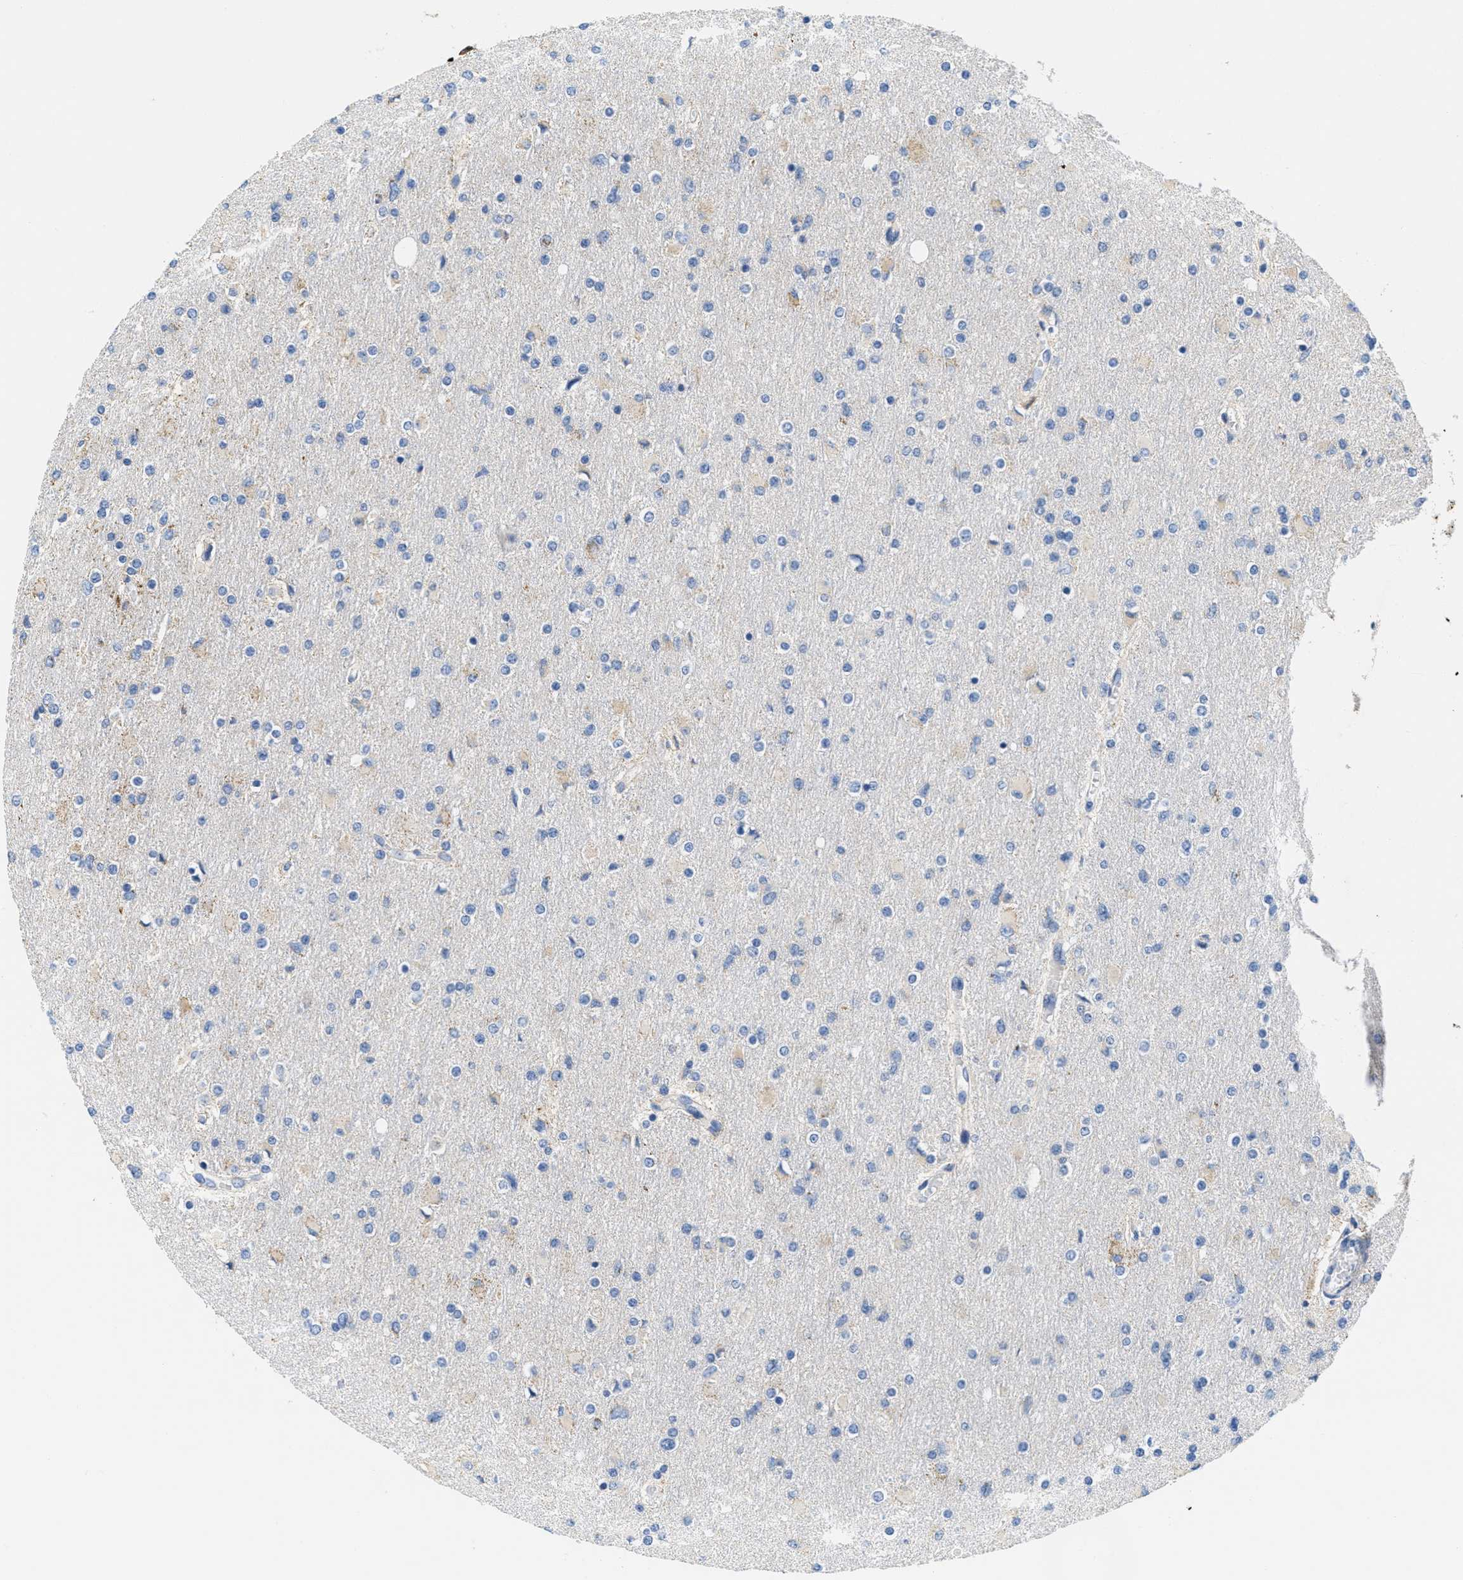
{"staining": {"intensity": "negative", "quantity": "none", "location": "none"}, "tissue": "glioma", "cell_type": "Tumor cells", "image_type": "cancer", "snomed": [{"axis": "morphology", "description": "Glioma, malignant, High grade"}, {"axis": "topography", "description": "Cerebral cortex"}], "caption": "Histopathology image shows no significant protein positivity in tumor cells of high-grade glioma (malignant).", "gene": "KCNJ5", "patient": {"sex": "female", "age": 36}}